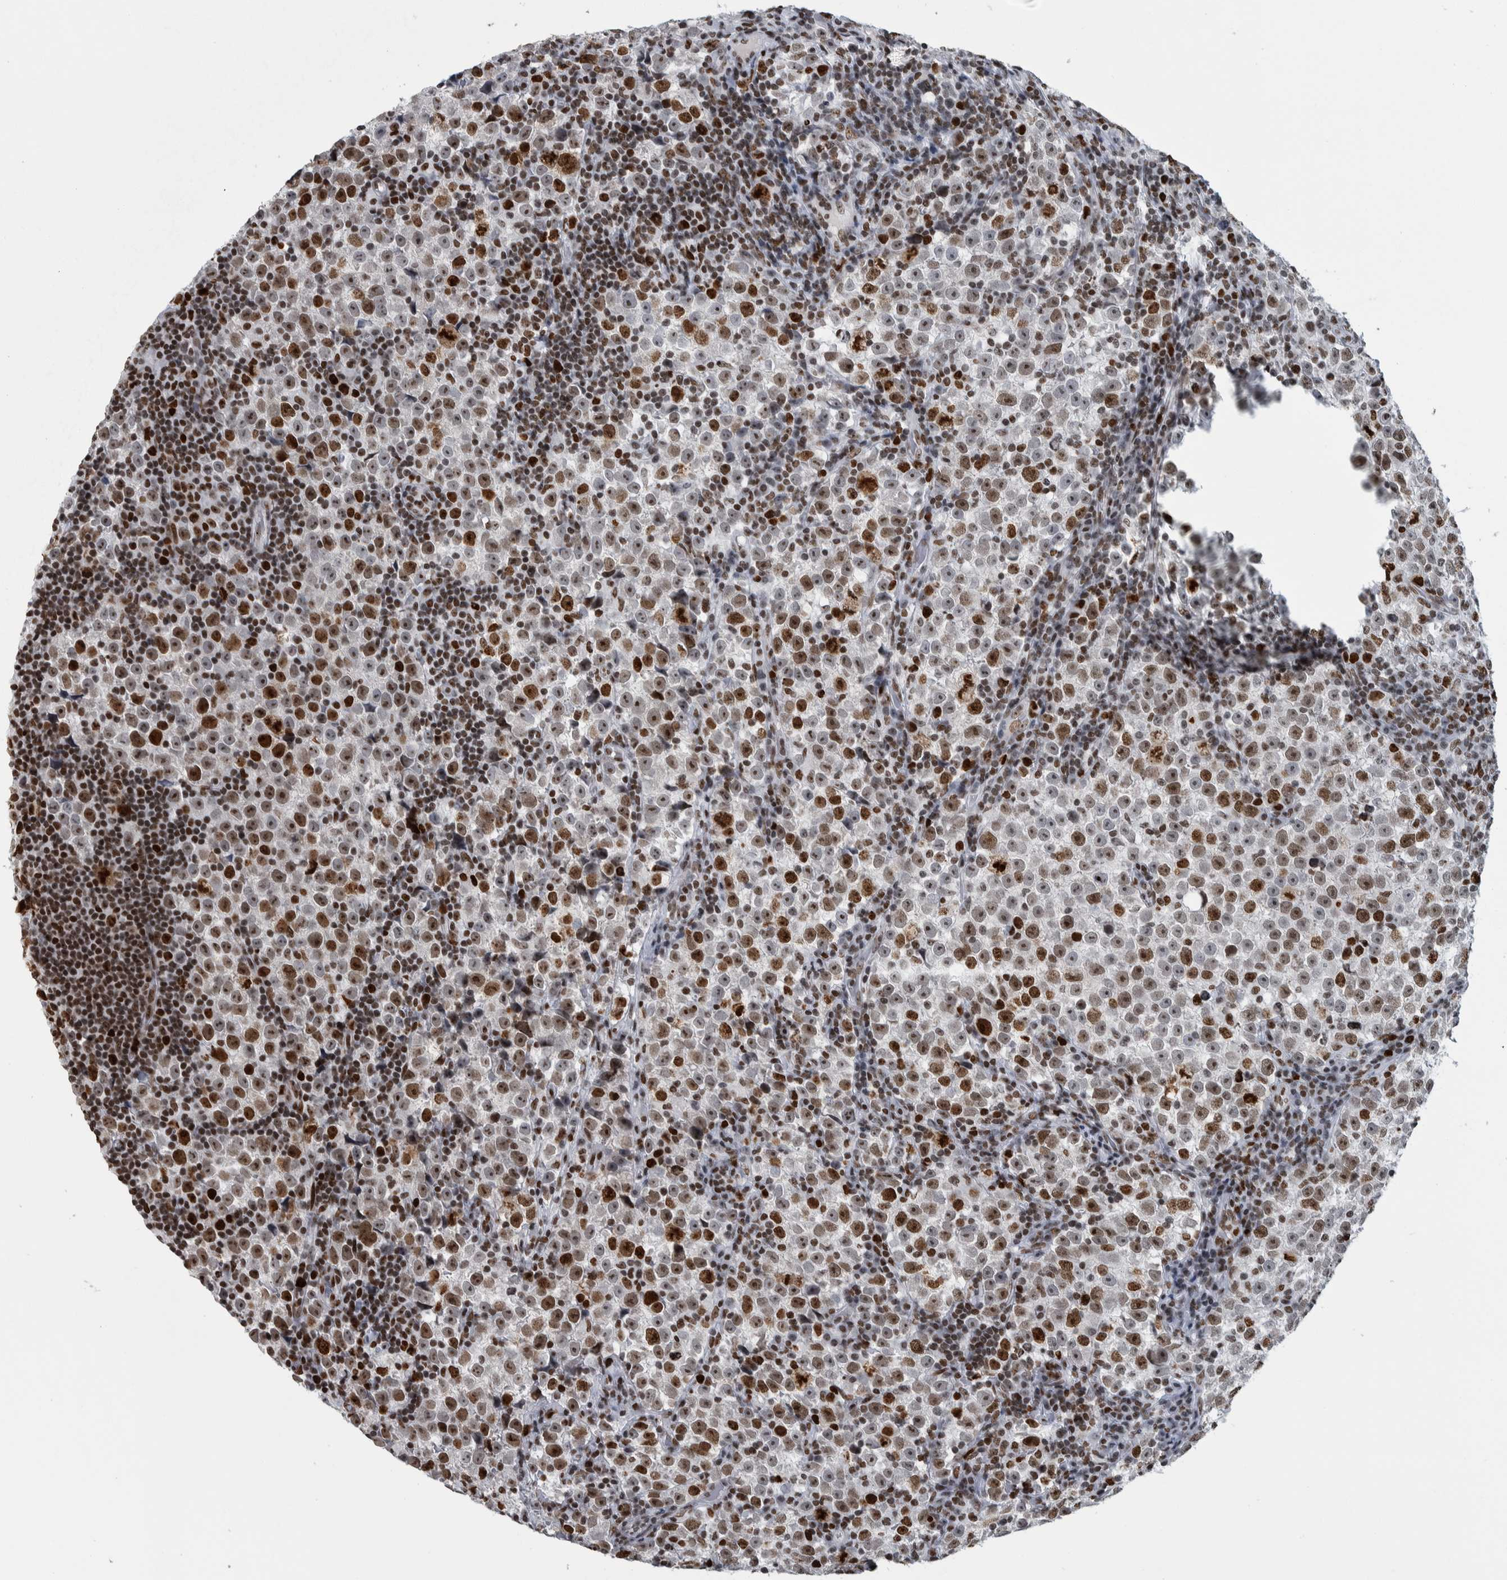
{"staining": {"intensity": "strong", "quantity": "25%-75%", "location": "nuclear"}, "tissue": "testis cancer", "cell_type": "Tumor cells", "image_type": "cancer", "snomed": [{"axis": "morphology", "description": "Normal tissue, NOS"}, {"axis": "morphology", "description": "Seminoma, NOS"}, {"axis": "topography", "description": "Testis"}], "caption": "Immunohistochemistry of seminoma (testis) reveals high levels of strong nuclear positivity in approximately 25%-75% of tumor cells. The staining was performed using DAB (3,3'-diaminobenzidine) to visualize the protein expression in brown, while the nuclei were stained in blue with hematoxylin (Magnification: 20x).", "gene": "TOP2B", "patient": {"sex": "male", "age": 43}}